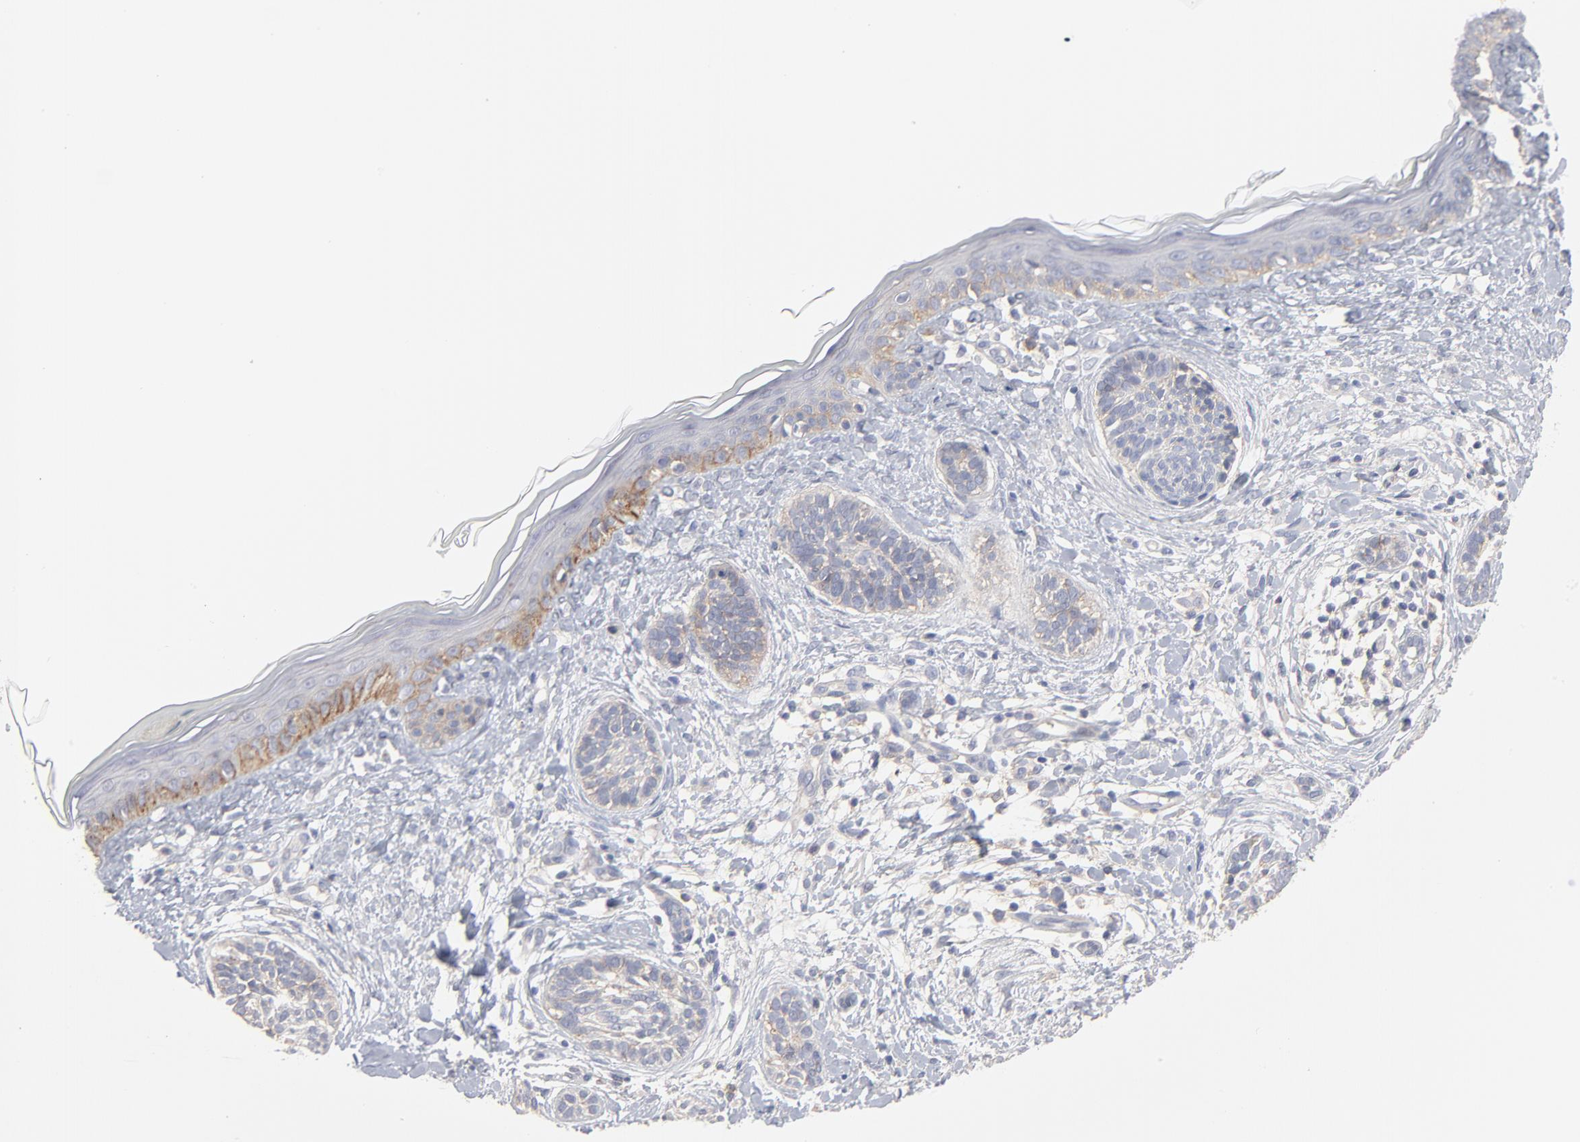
{"staining": {"intensity": "weak", "quantity": "25%-75%", "location": "cytoplasmic/membranous"}, "tissue": "skin cancer", "cell_type": "Tumor cells", "image_type": "cancer", "snomed": [{"axis": "morphology", "description": "Normal tissue, NOS"}, {"axis": "morphology", "description": "Basal cell carcinoma"}, {"axis": "topography", "description": "Skin"}], "caption": "Brown immunohistochemical staining in skin cancer shows weak cytoplasmic/membranous expression in approximately 25%-75% of tumor cells.", "gene": "SLC16A1", "patient": {"sex": "male", "age": 63}}